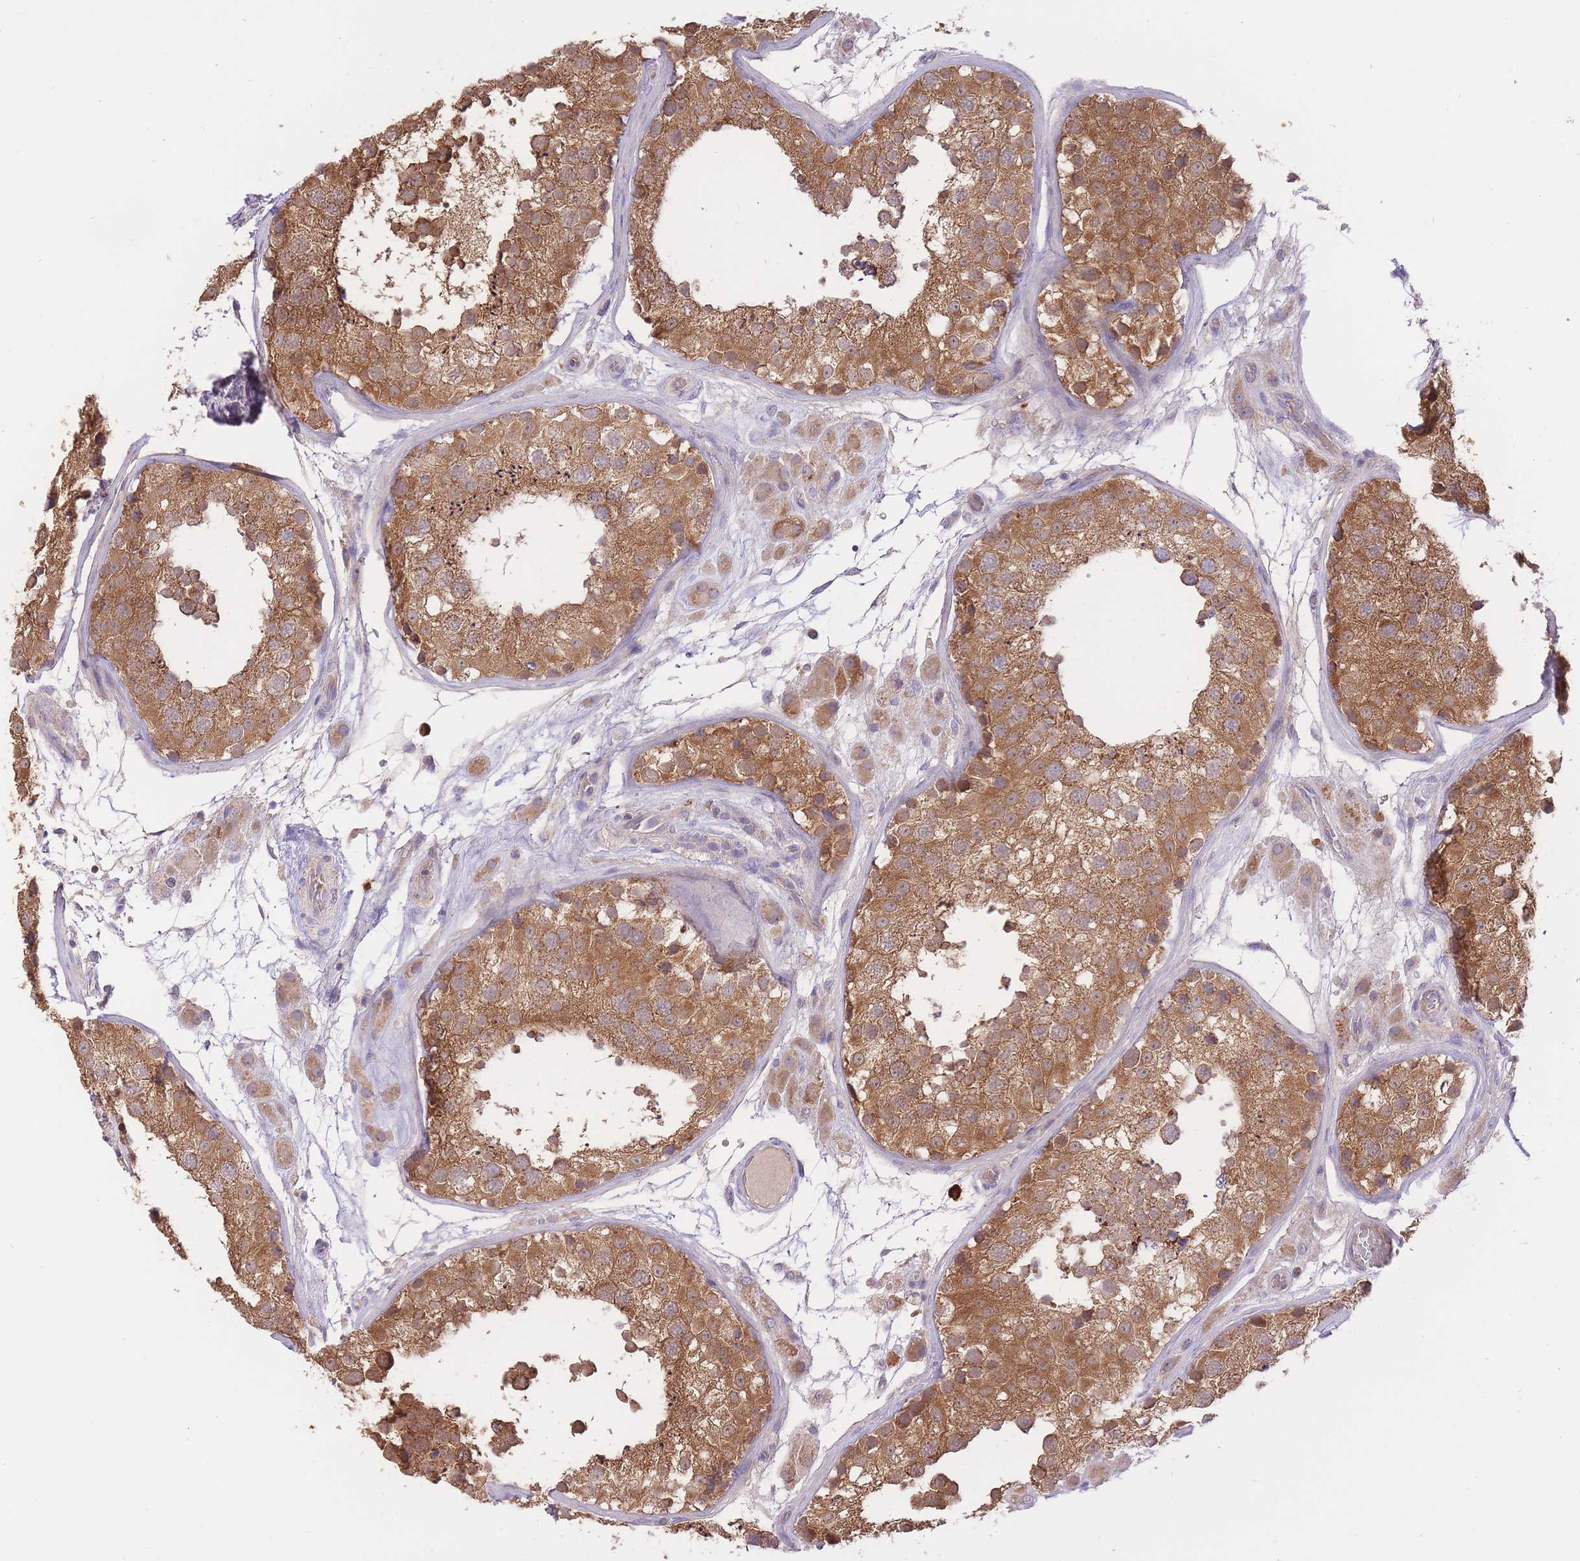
{"staining": {"intensity": "moderate", "quantity": ">75%", "location": "cytoplasmic/membranous"}, "tissue": "testis", "cell_type": "Cells in seminiferous ducts", "image_type": "normal", "snomed": [{"axis": "morphology", "description": "Normal tissue, NOS"}, {"axis": "topography", "description": "Testis"}], "caption": "A brown stain labels moderate cytoplasmic/membranous expression of a protein in cells in seminiferous ducts of normal human testis.", "gene": "PREP", "patient": {"sex": "male", "age": 26}}